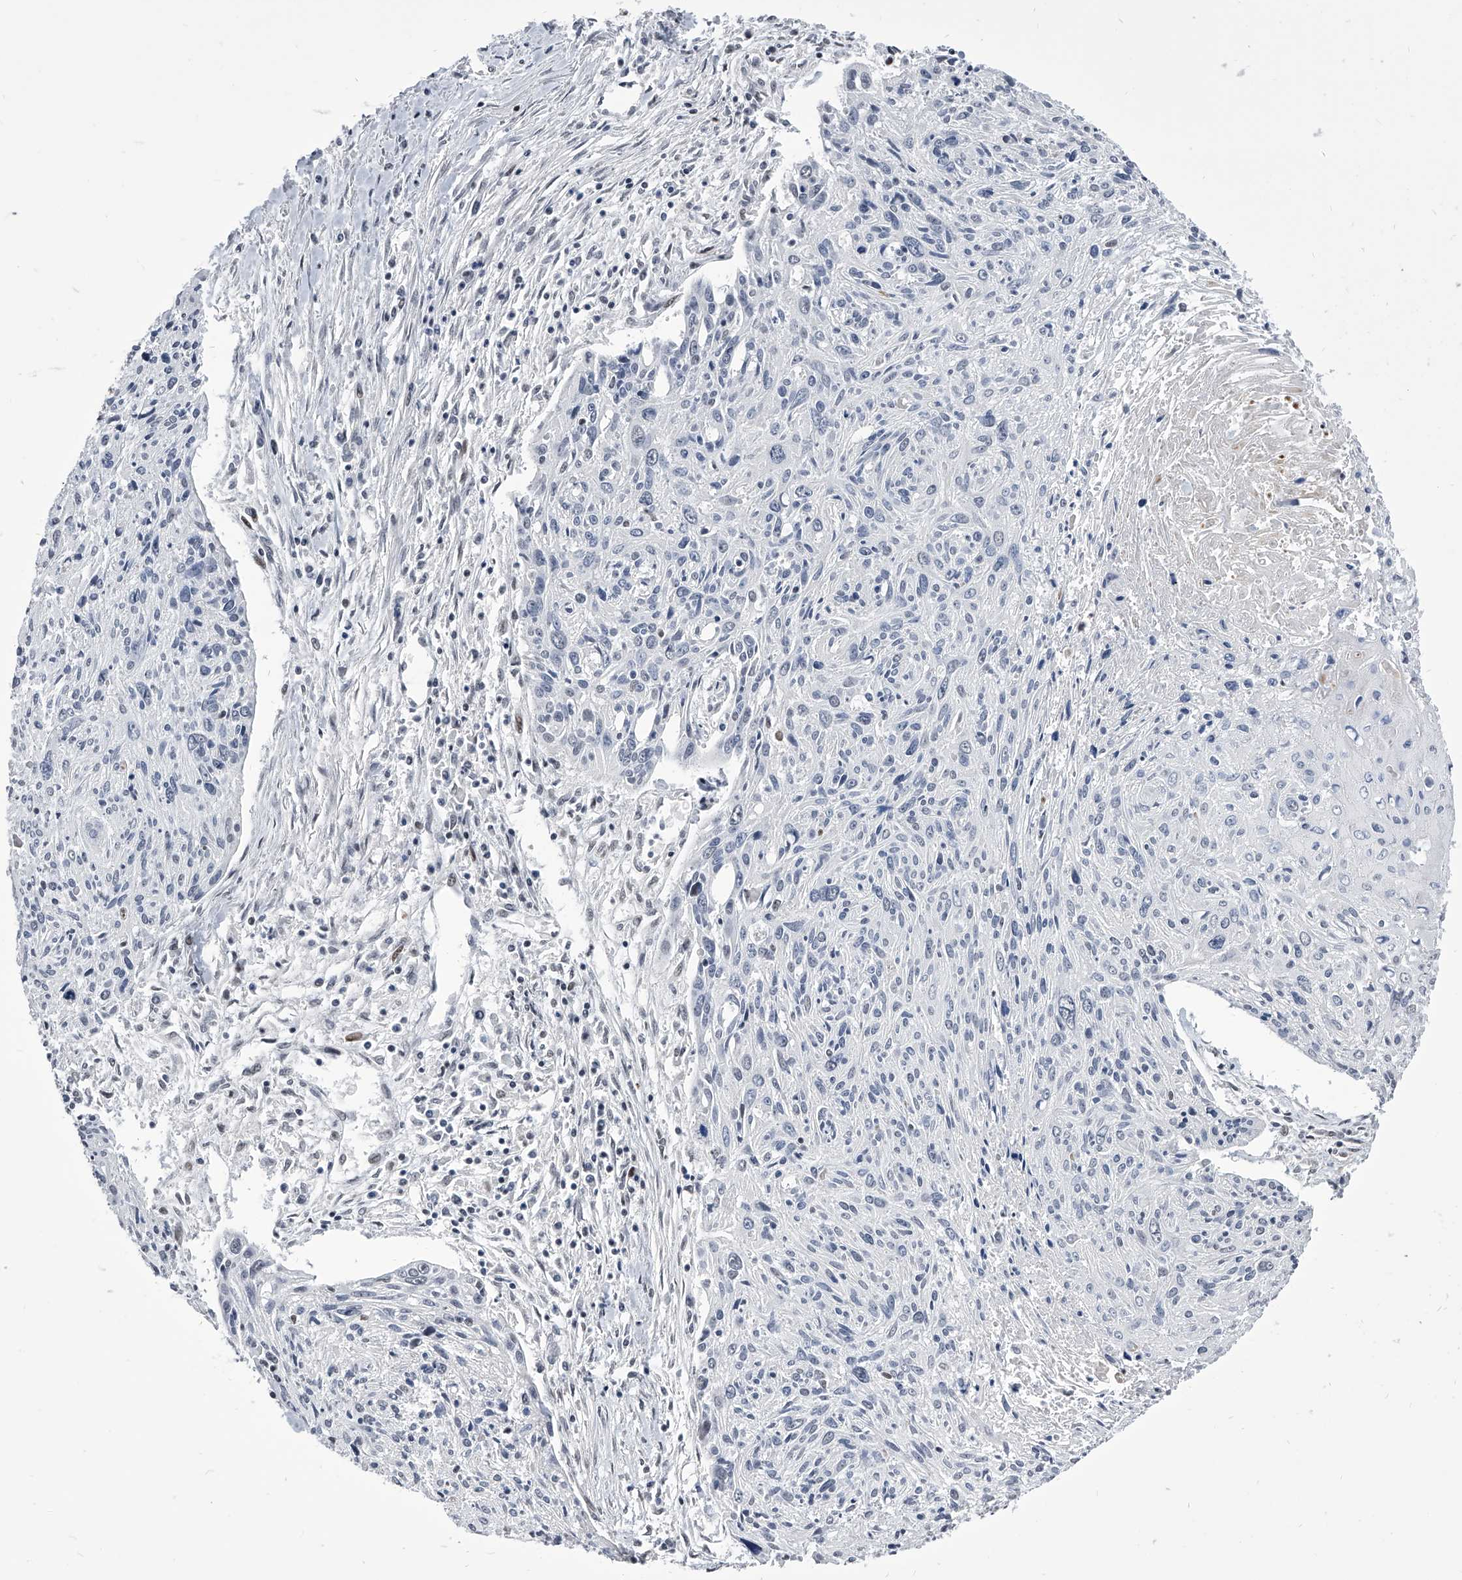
{"staining": {"intensity": "negative", "quantity": "none", "location": "none"}, "tissue": "cervical cancer", "cell_type": "Tumor cells", "image_type": "cancer", "snomed": [{"axis": "morphology", "description": "Squamous cell carcinoma, NOS"}, {"axis": "topography", "description": "Cervix"}], "caption": "Histopathology image shows no significant protein expression in tumor cells of squamous cell carcinoma (cervical). (Stains: DAB immunohistochemistry (IHC) with hematoxylin counter stain, Microscopy: brightfield microscopy at high magnification).", "gene": "CMTR1", "patient": {"sex": "female", "age": 51}}